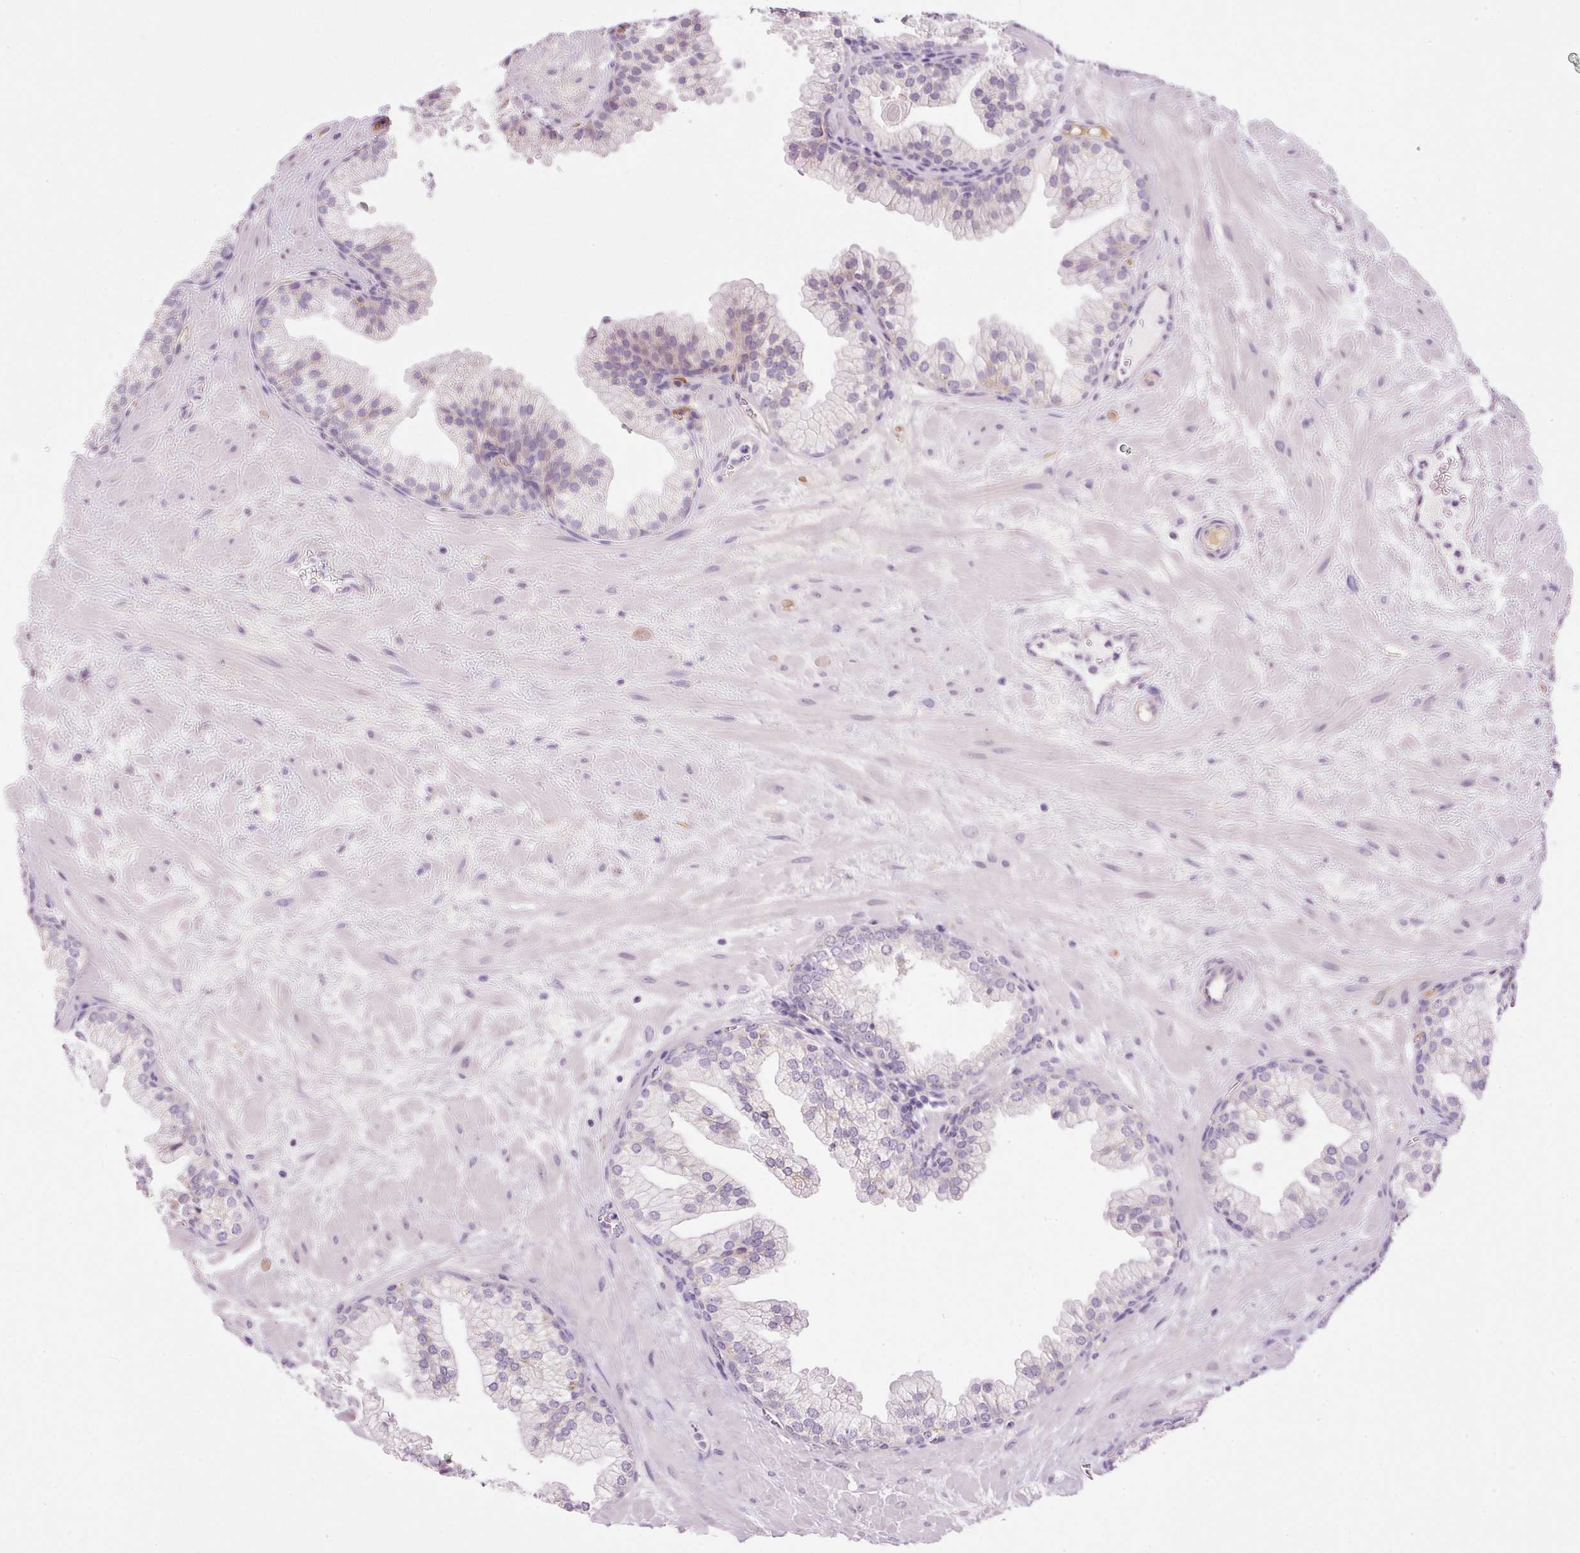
{"staining": {"intensity": "weak", "quantity": "<25%", "location": "cytoplasmic/membranous"}, "tissue": "prostate", "cell_type": "Glandular cells", "image_type": "normal", "snomed": [{"axis": "morphology", "description": "Normal tissue, NOS"}, {"axis": "topography", "description": "Prostate"}, {"axis": "topography", "description": "Peripheral nerve tissue"}], "caption": "IHC micrograph of normal human prostate stained for a protein (brown), which reveals no positivity in glandular cells.", "gene": "KPNA5", "patient": {"sex": "male", "age": 61}}